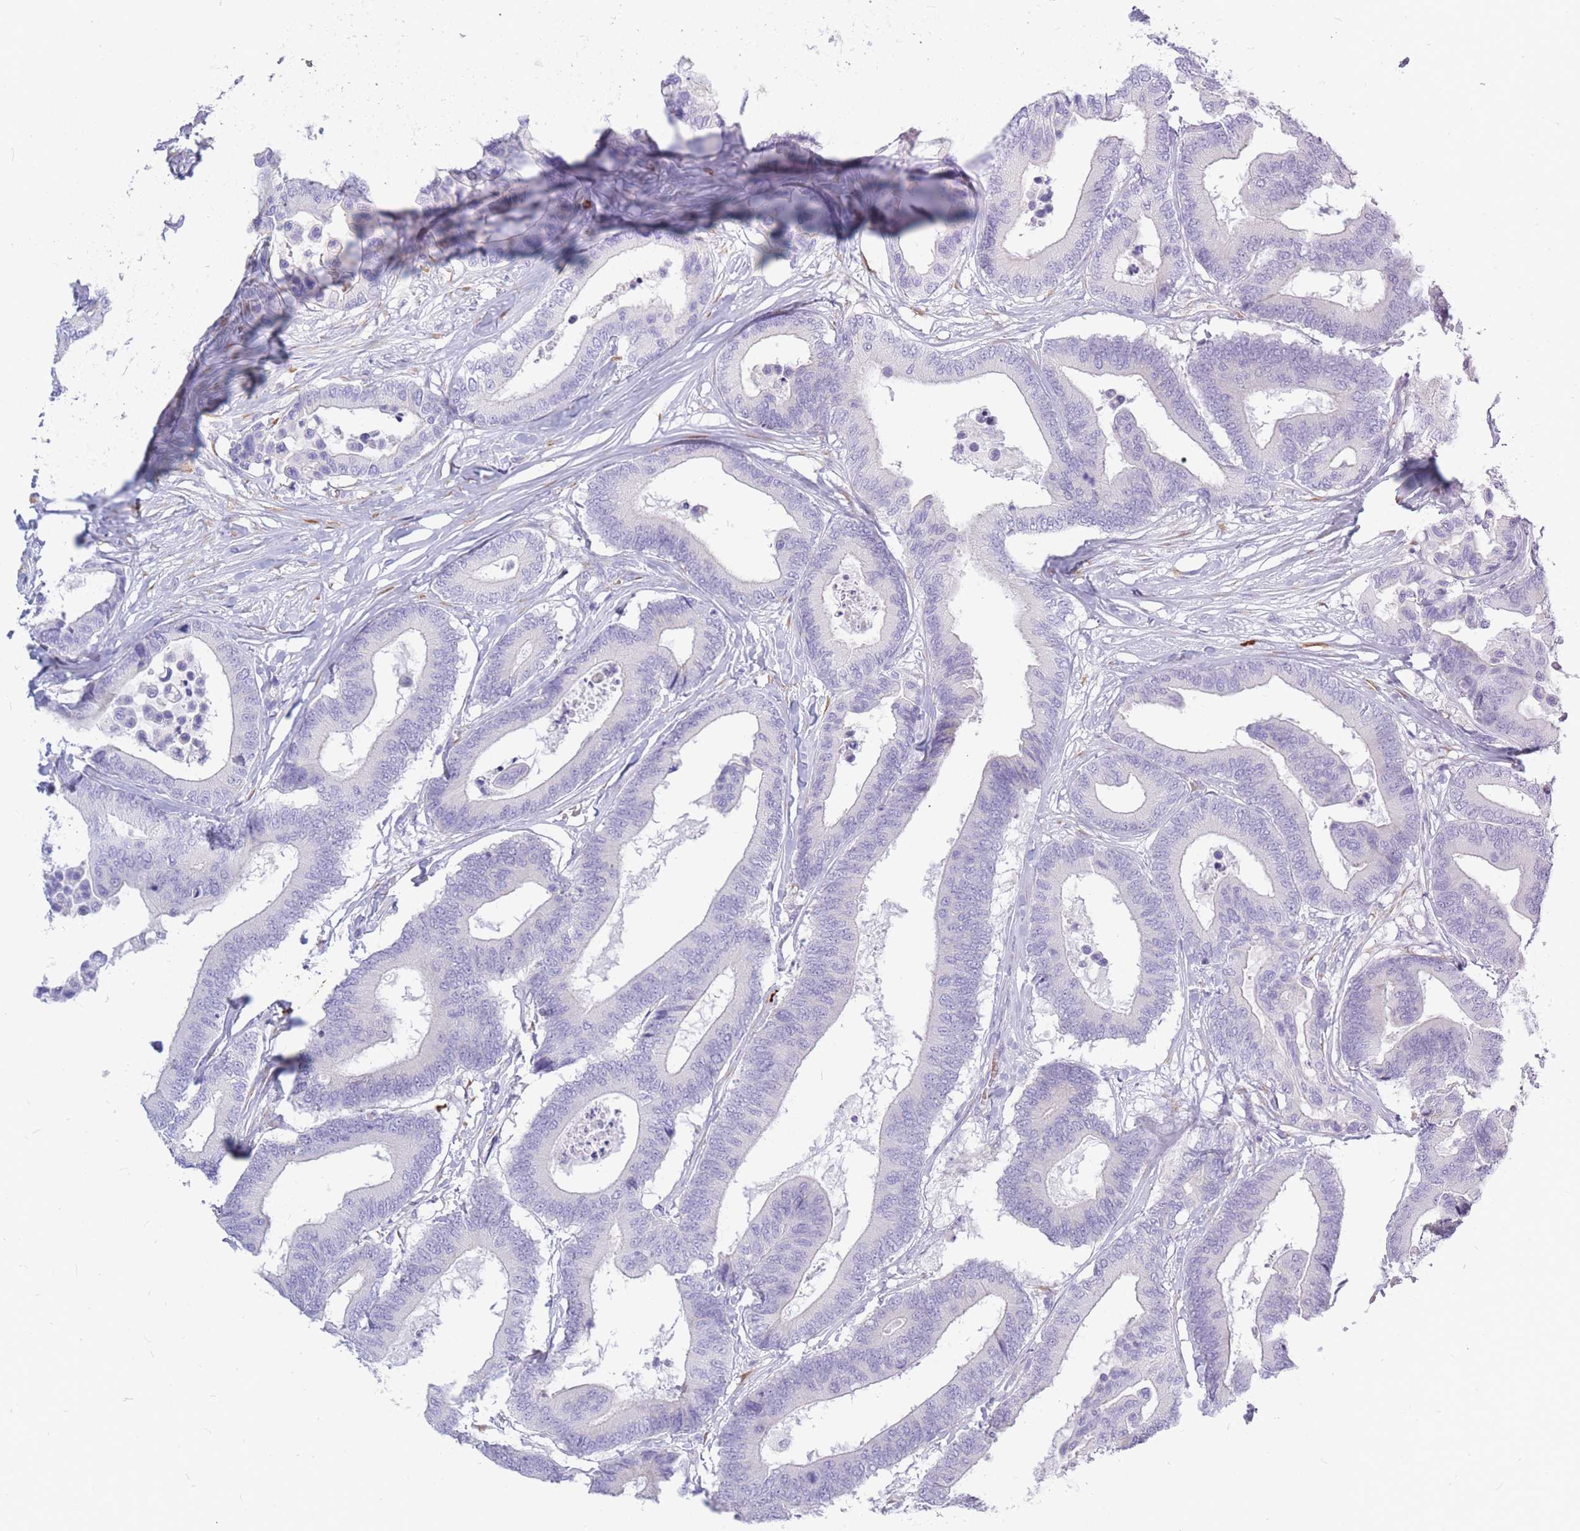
{"staining": {"intensity": "negative", "quantity": "none", "location": "none"}, "tissue": "colorectal cancer", "cell_type": "Tumor cells", "image_type": "cancer", "snomed": [{"axis": "morphology", "description": "Normal tissue, NOS"}, {"axis": "morphology", "description": "Adenocarcinoma, NOS"}, {"axis": "topography", "description": "Colon"}], "caption": "The IHC histopathology image has no significant expression in tumor cells of colorectal cancer (adenocarcinoma) tissue. (IHC, brightfield microscopy, high magnification).", "gene": "TPSD1", "patient": {"sex": "male", "age": 82}}